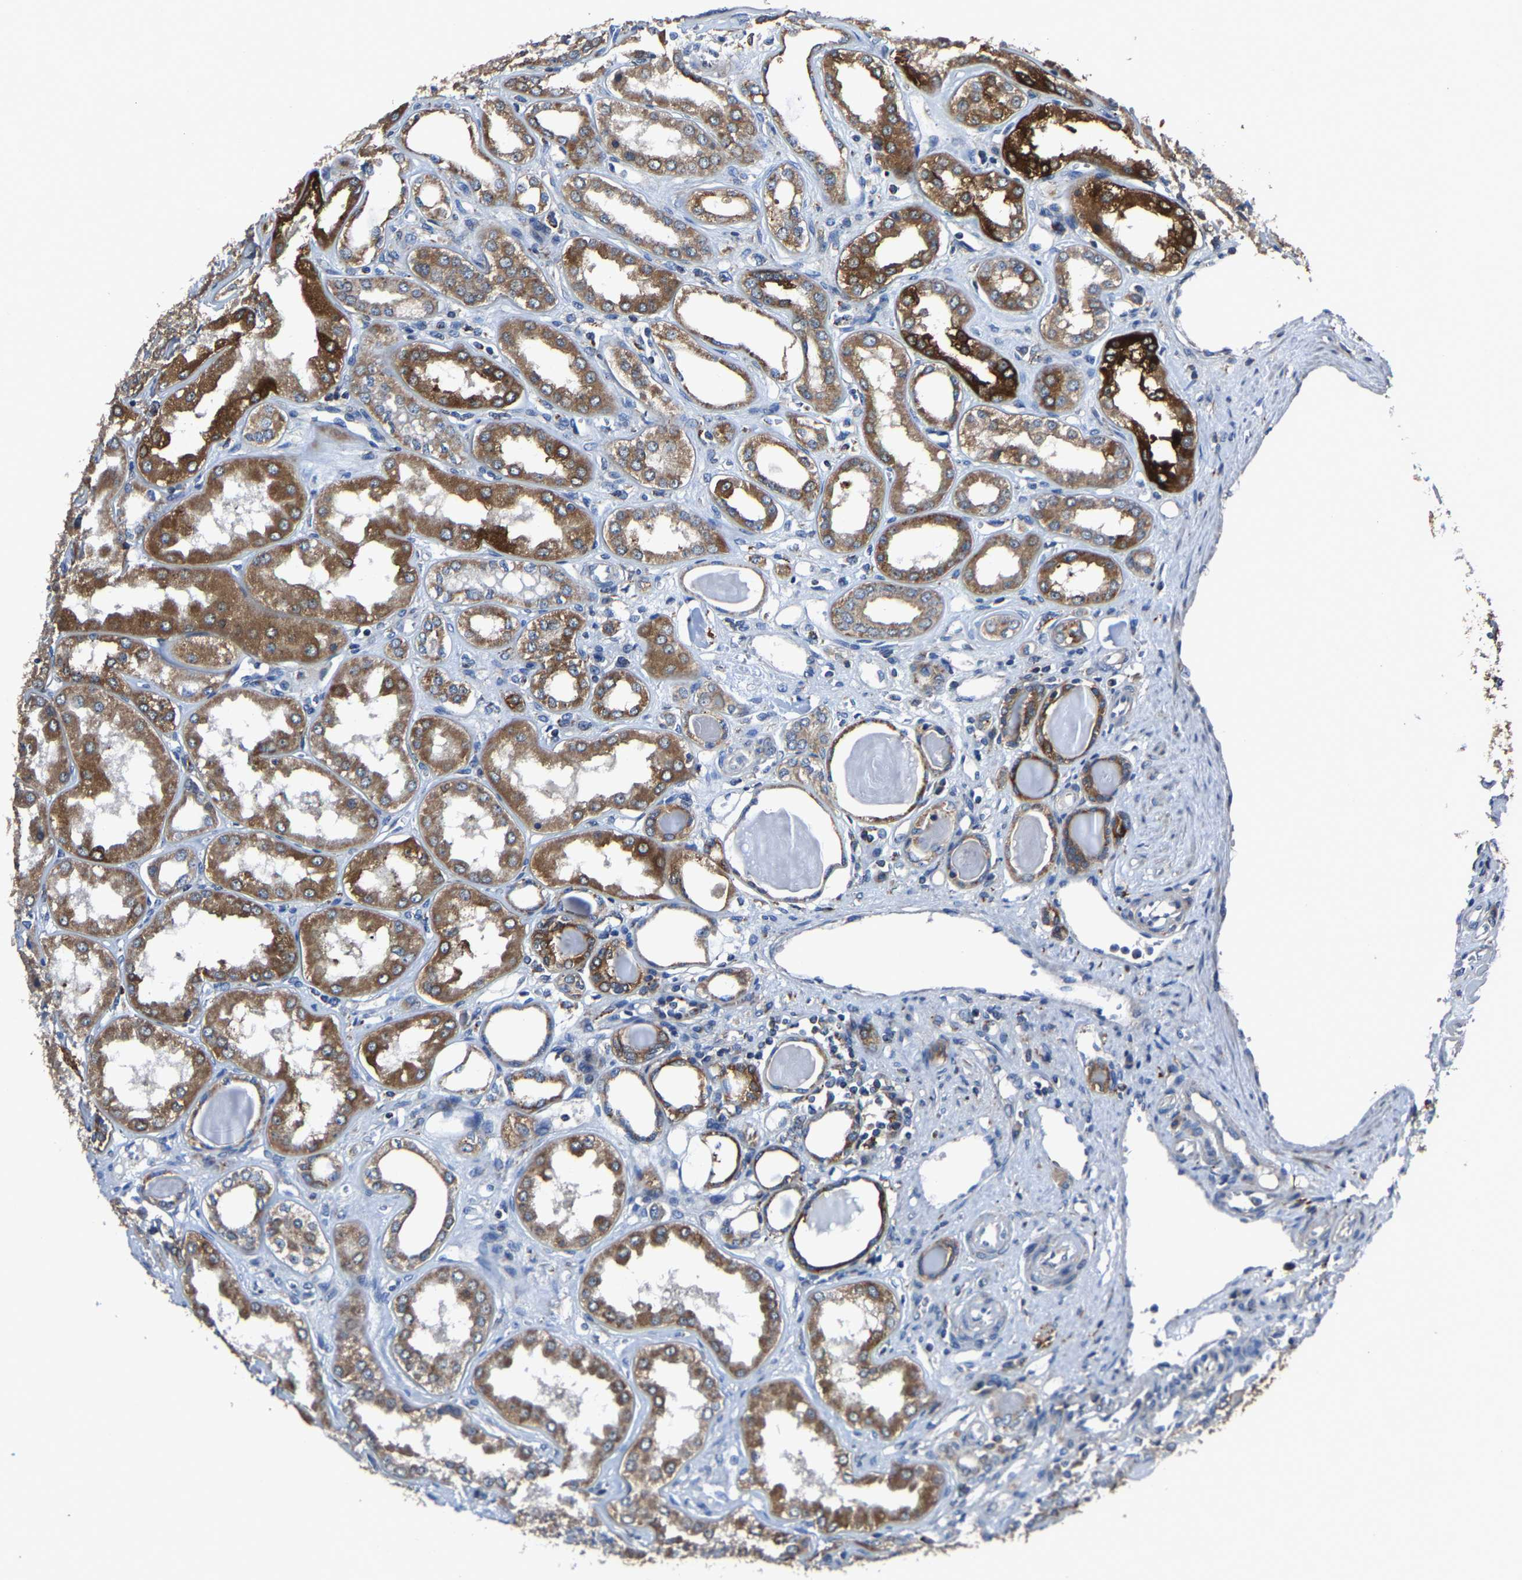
{"staining": {"intensity": "negative", "quantity": "none", "location": "none"}, "tissue": "kidney", "cell_type": "Cells in glomeruli", "image_type": "normal", "snomed": [{"axis": "morphology", "description": "Normal tissue, NOS"}, {"axis": "topography", "description": "Kidney"}], "caption": "This photomicrograph is of unremarkable kidney stained with immunohistochemistry to label a protein in brown with the nuclei are counter-stained blue. There is no expression in cells in glomeruli.", "gene": "AGK", "patient": {"sex": "female", "age": 56}}